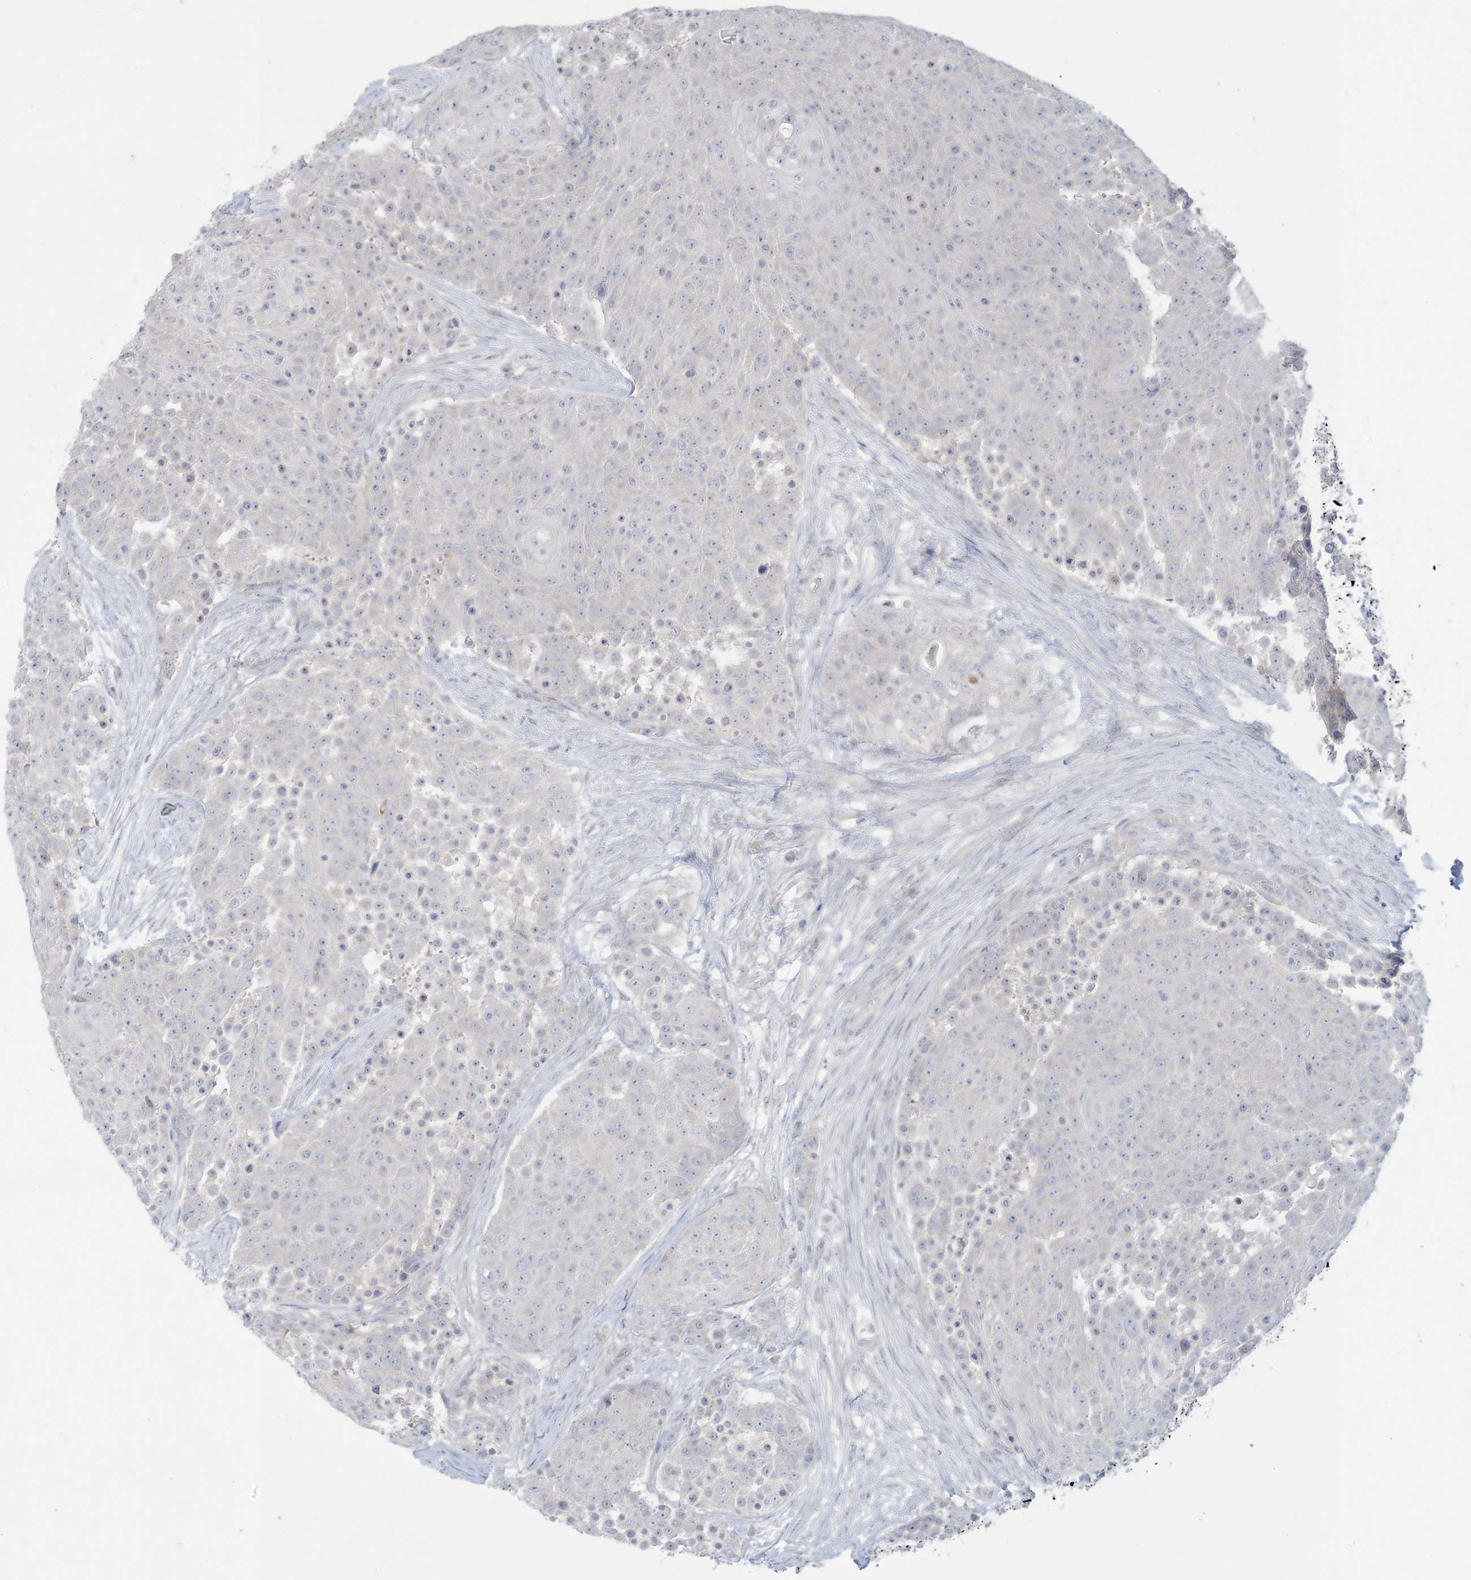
{"staining": {"intensity": "negative", "quantity": "none", "location": "none"}, "tissue": "urothelial cancer", "cell_type": "Tumor cells", "image_type": "cancer", "snomed": [{"axis": "morphology", "description": "Urothelial carcinoma, High grade"}, {"axis": "topography", "description": "Urinary bladder"}], "caption": "The IHC histopathology image has no significant positivity in tumor cells of urothelial cancer tissue. (DAB (3,3'-diaminobenzidine) immunohistochemistry (IHC), high magnification).", "gene": "KIF3A", "patient": {"sex": "female", "age": 63}}